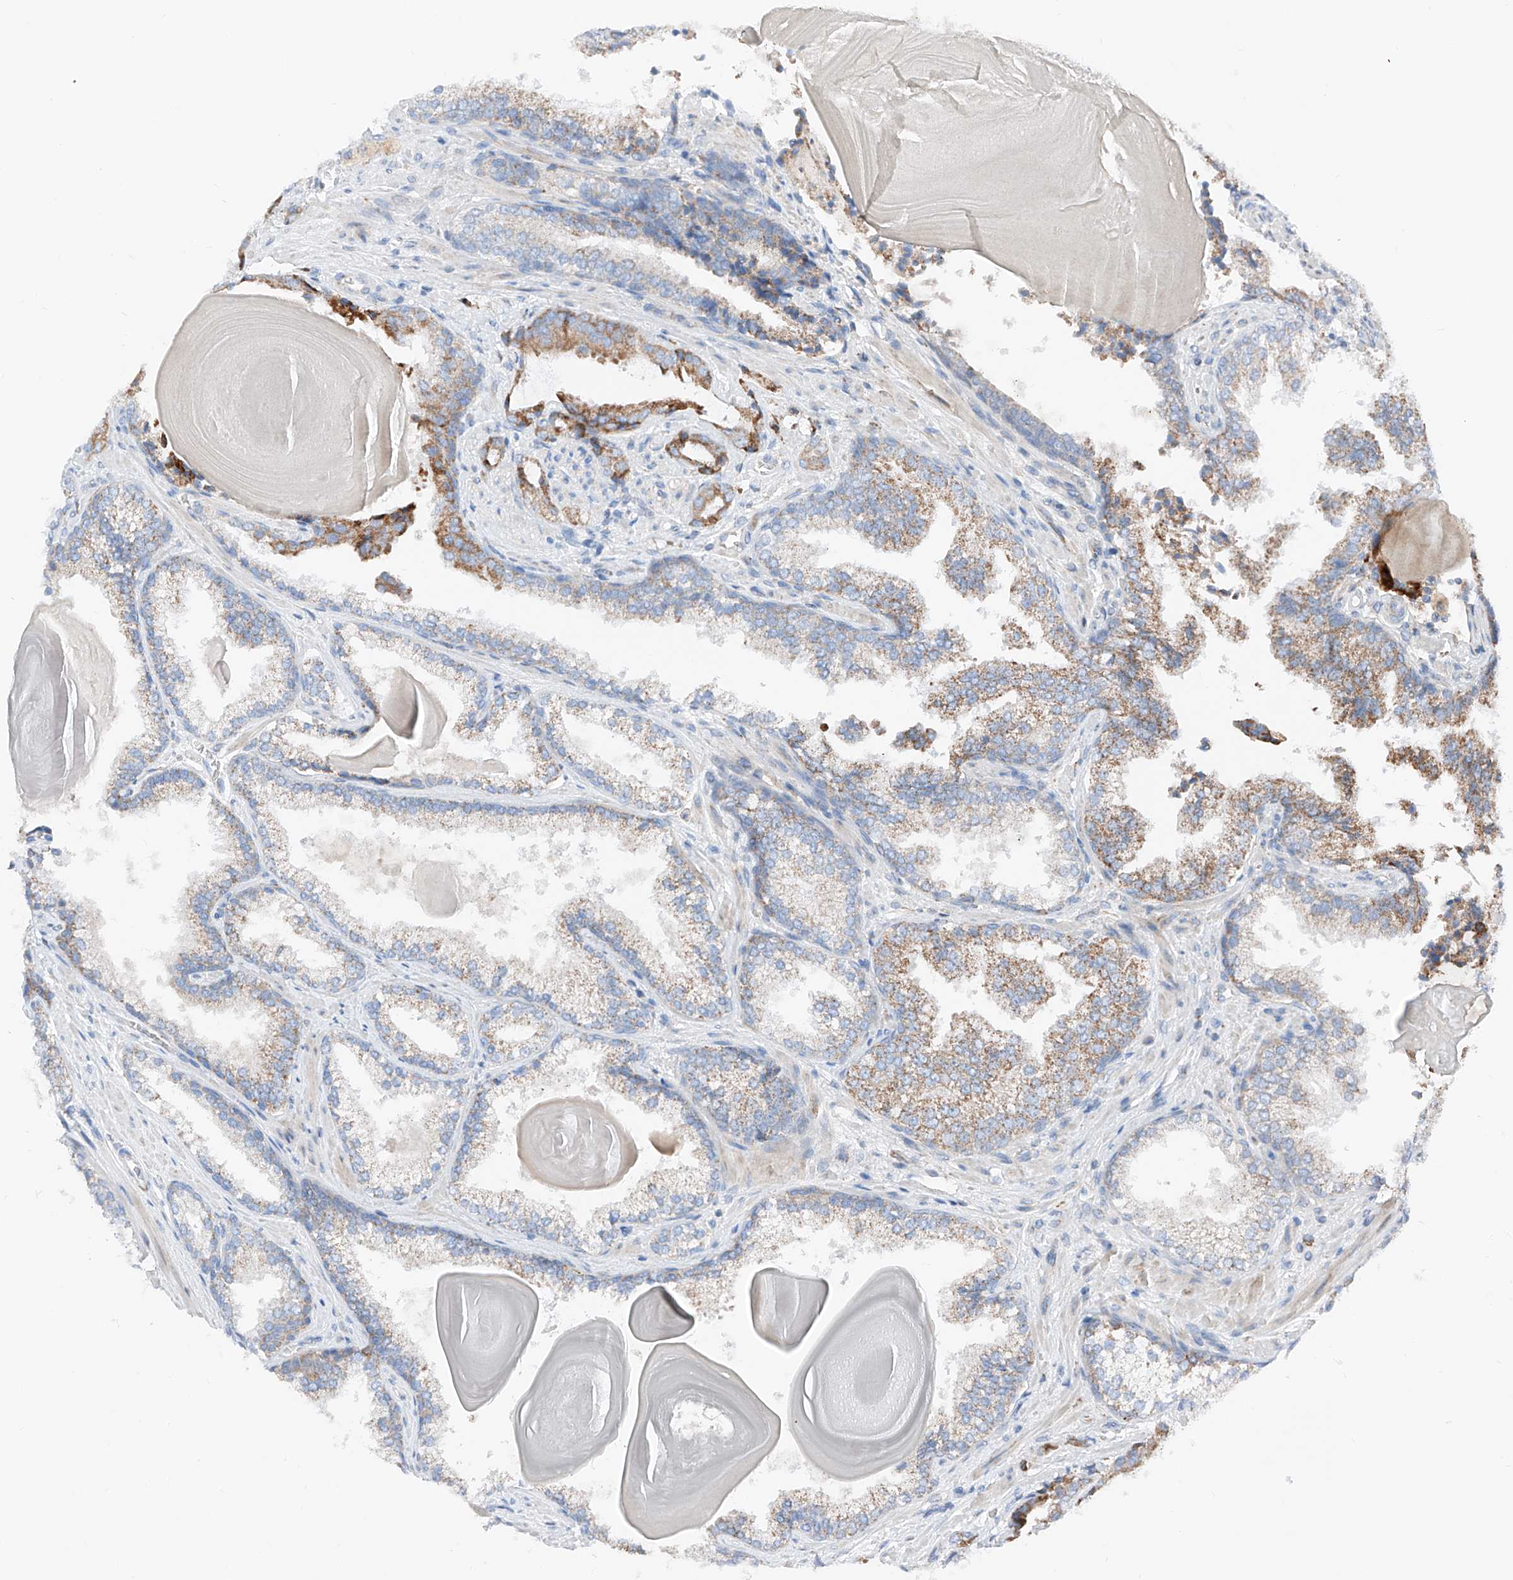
{"staining": {"intensity": "moderate", "quantity": "25%-75%", "location": "cytoplasmic/membranous"}, "tissue": "prostate cancer", "cell_type": "Tumor cells", "image_type": "cancer", "snomed": [{"axis": "morphology", "description": "Adenocarcinoma, High grade"}, {"axis": "topography", "description": "Prostate"}], "caption": "Immunohistochemical staining of high-grade adenocarcinoma (prostate) shows medium levels of moderate cytoplasmic/membranous expression in approximately 25%-75% of tumor cells.", "gene": "MRAP", "patient": {"sex": "male", "age": 73}}